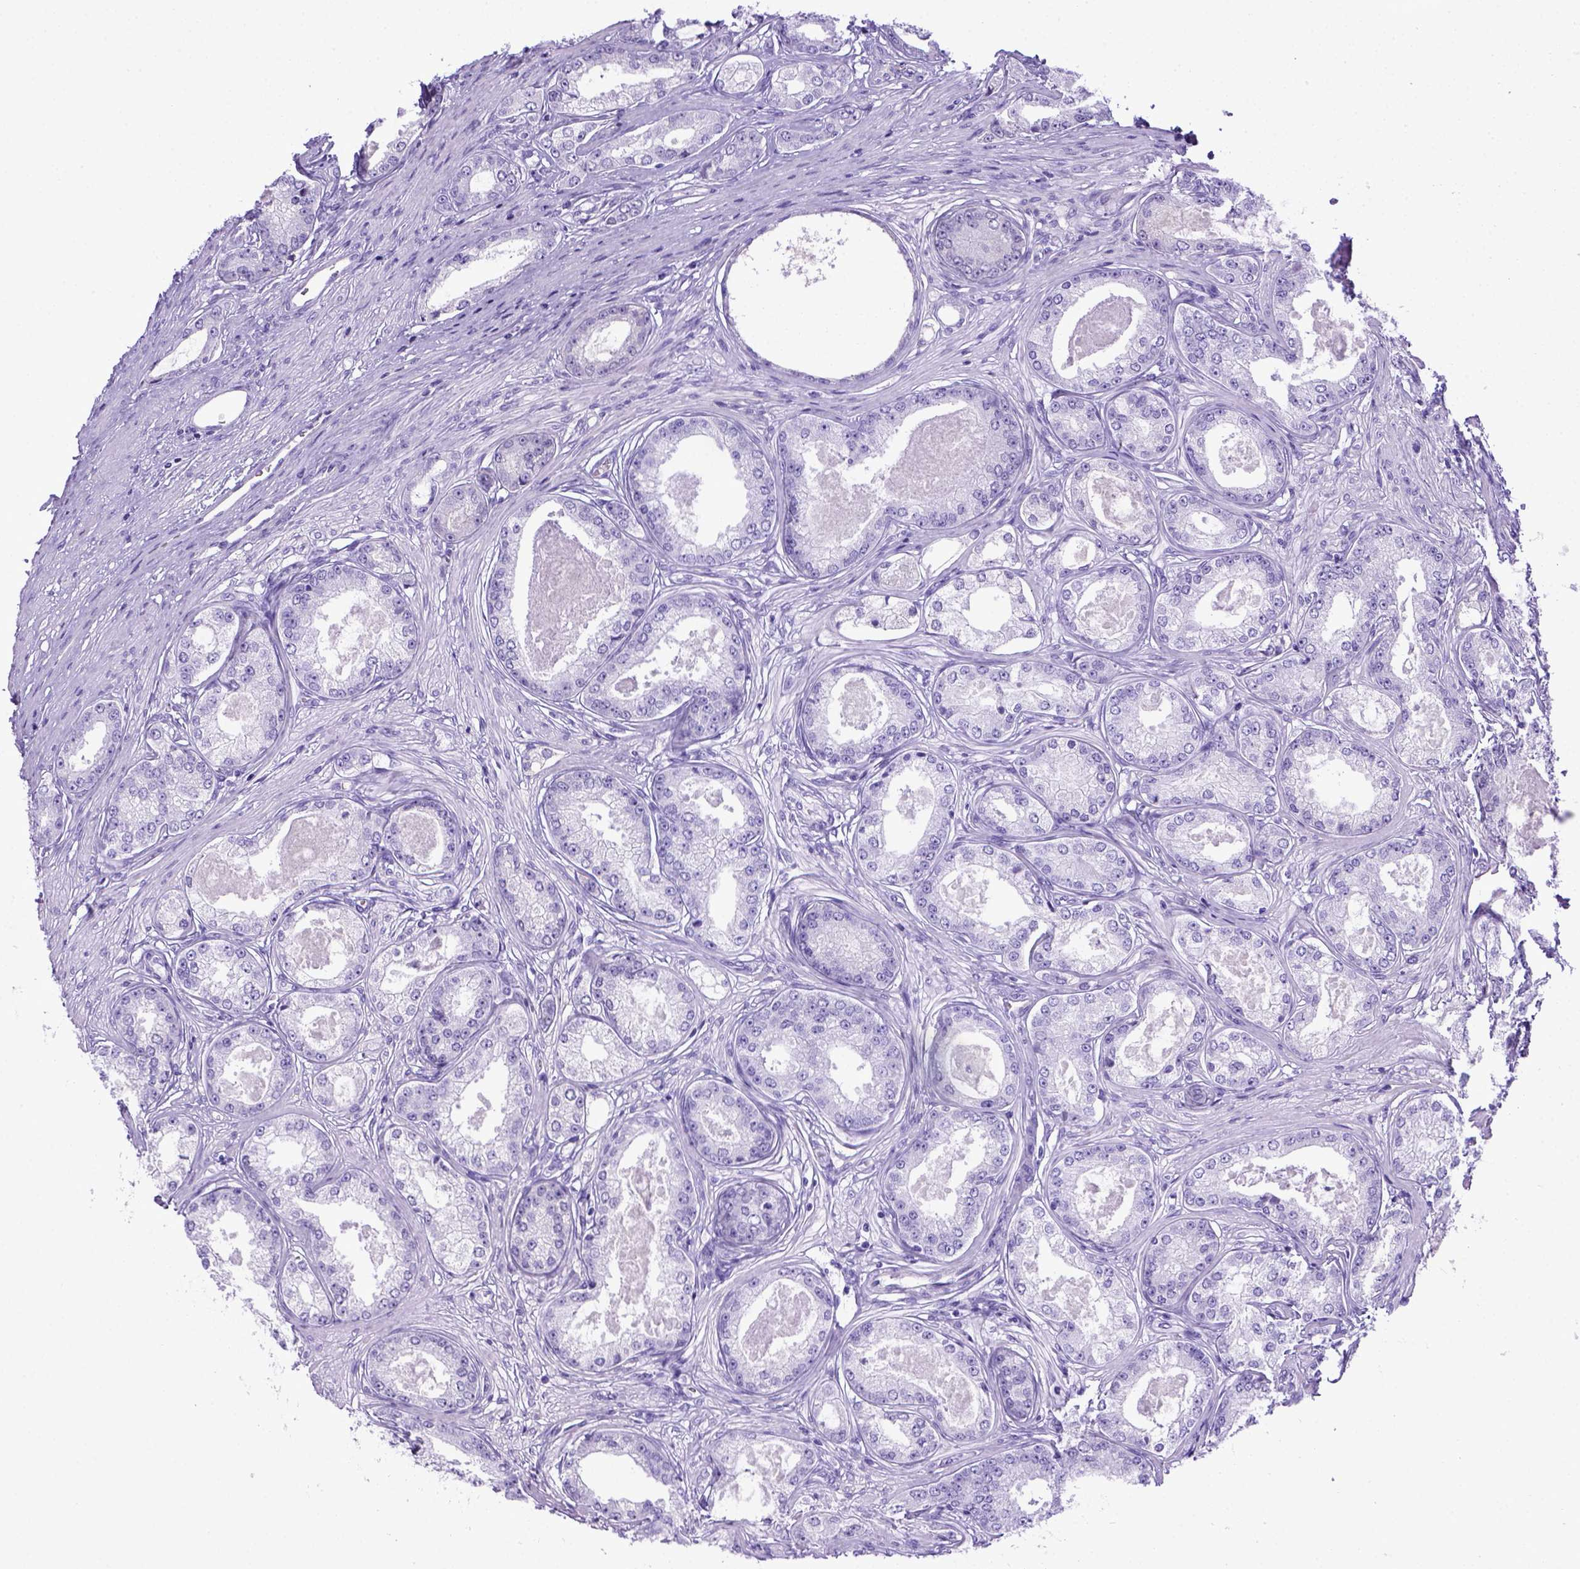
{"staining": {"intensity": "negative", "quantity": "none", "location": "none"}, "tissue": "prostate cancer", "cell_type": "Tumor cells", "image_type": "cancer", "snomed": [{"axis": "morphology", "description": "Adenocarcinoma, Low grade"}, {"axis": "topography", "description": "Prostate"}], "caption": "High magnification brightfield microscopy of prostate low-grade adenocarcinoma stained with DAB (3,3'-diaminobenzidine) (brown) and counterstained with hematoxylin (blue): tumor cells show no significant expression.", "gene": "ITIH4", "patient": {"sex": "male", "age": 68}}